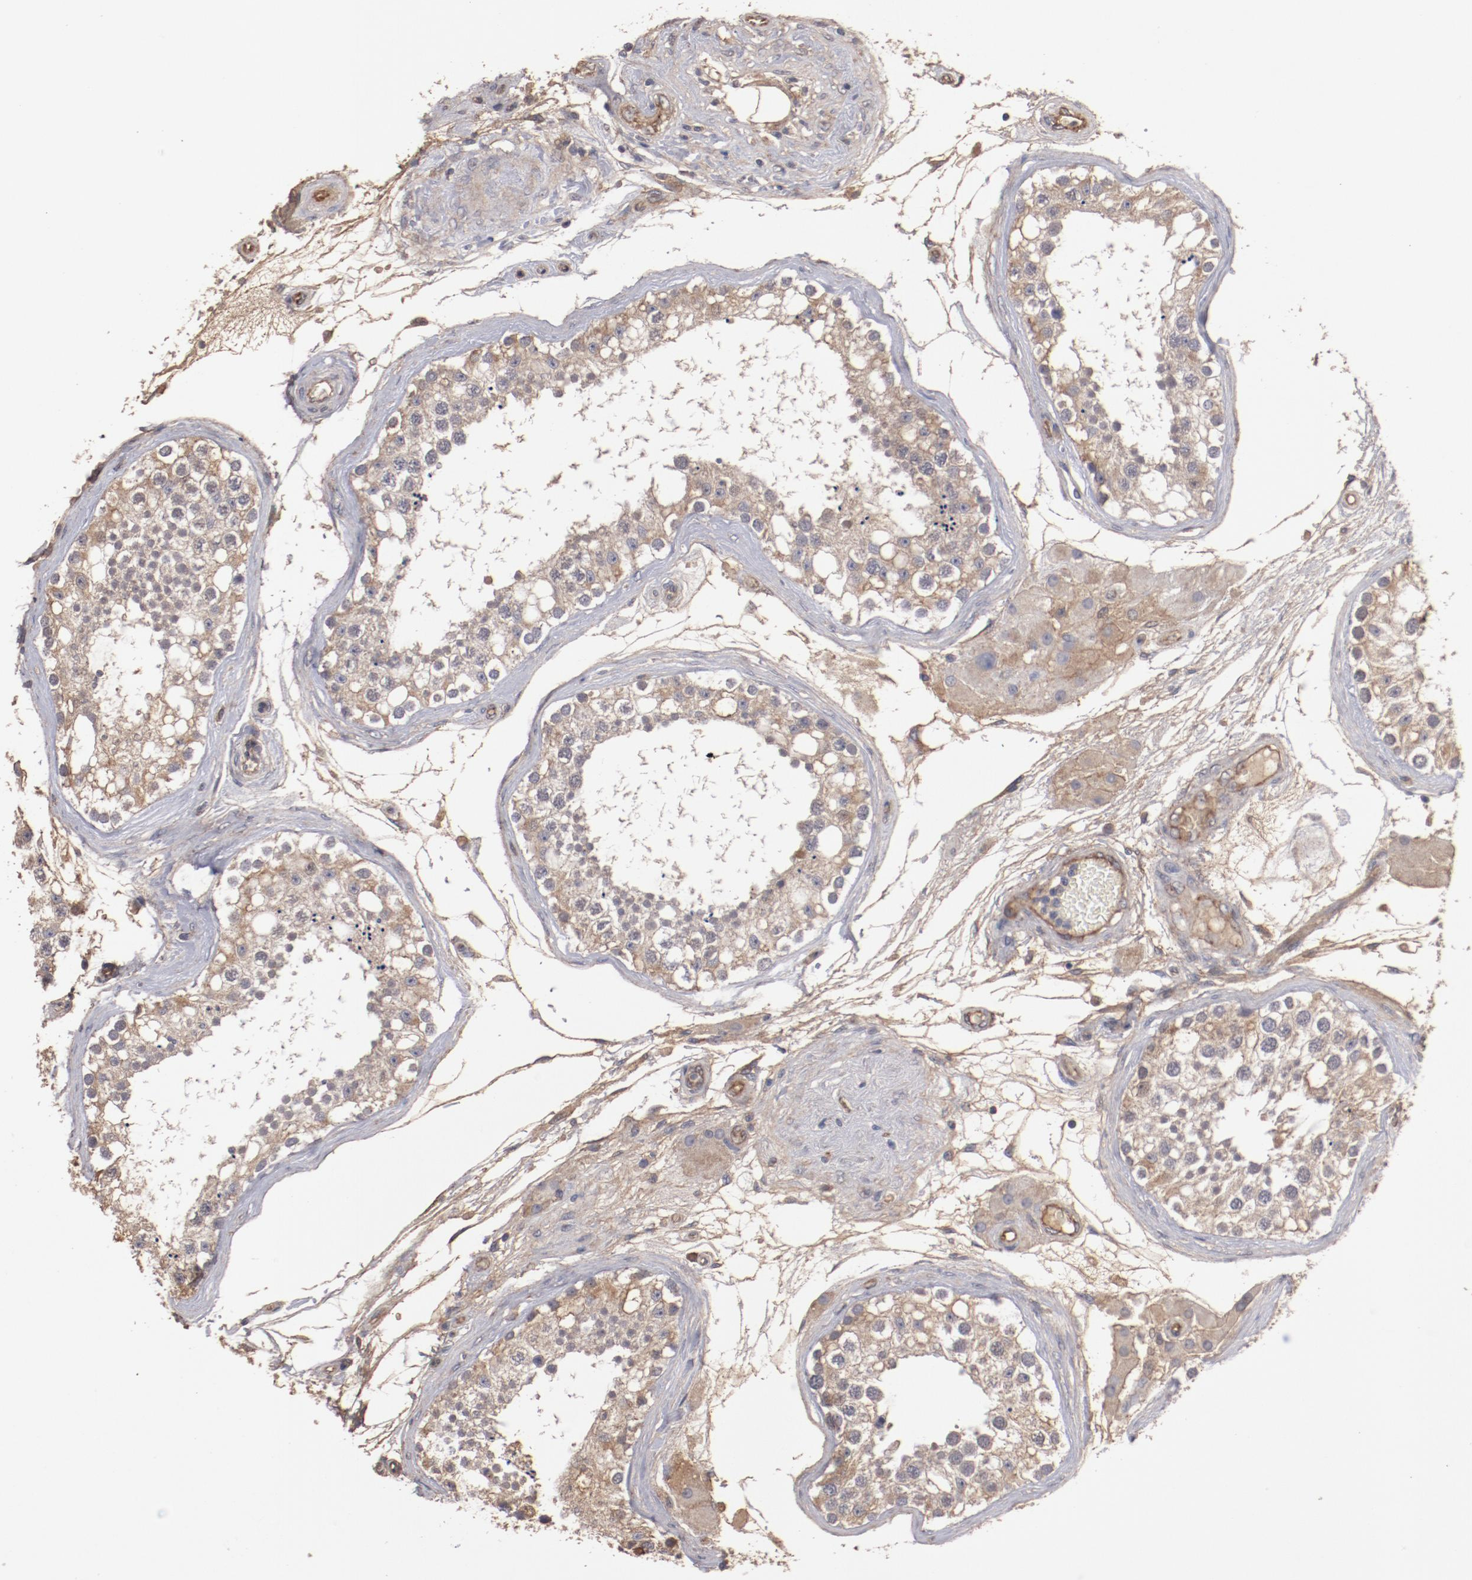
{"staining": {"intensity": "weak", "quantity": ">75%", "location": "cytoplasmic/membranous"}, "tissue": "testis", "cell_type": "Cells in seminiferous ducts", "image_type": "normal", "snomed": [{"axis": "morphology", "description": "Normal tissue, NOS"}, {"axis": "topography", "description": "Testis"}], "caption": "Protein analysis of benign testis shows weak cytoplasmic/membranous staining in approximately >75% of cells in seminiferous ducts. The staining was performed using DAB to visualize the protein expression in brown, while the nuclei were stained in blue with hematoxylin (Magnification: 20x).", "gene": "DIPK2B", "patient": {"sex": "male", "age": 68}}